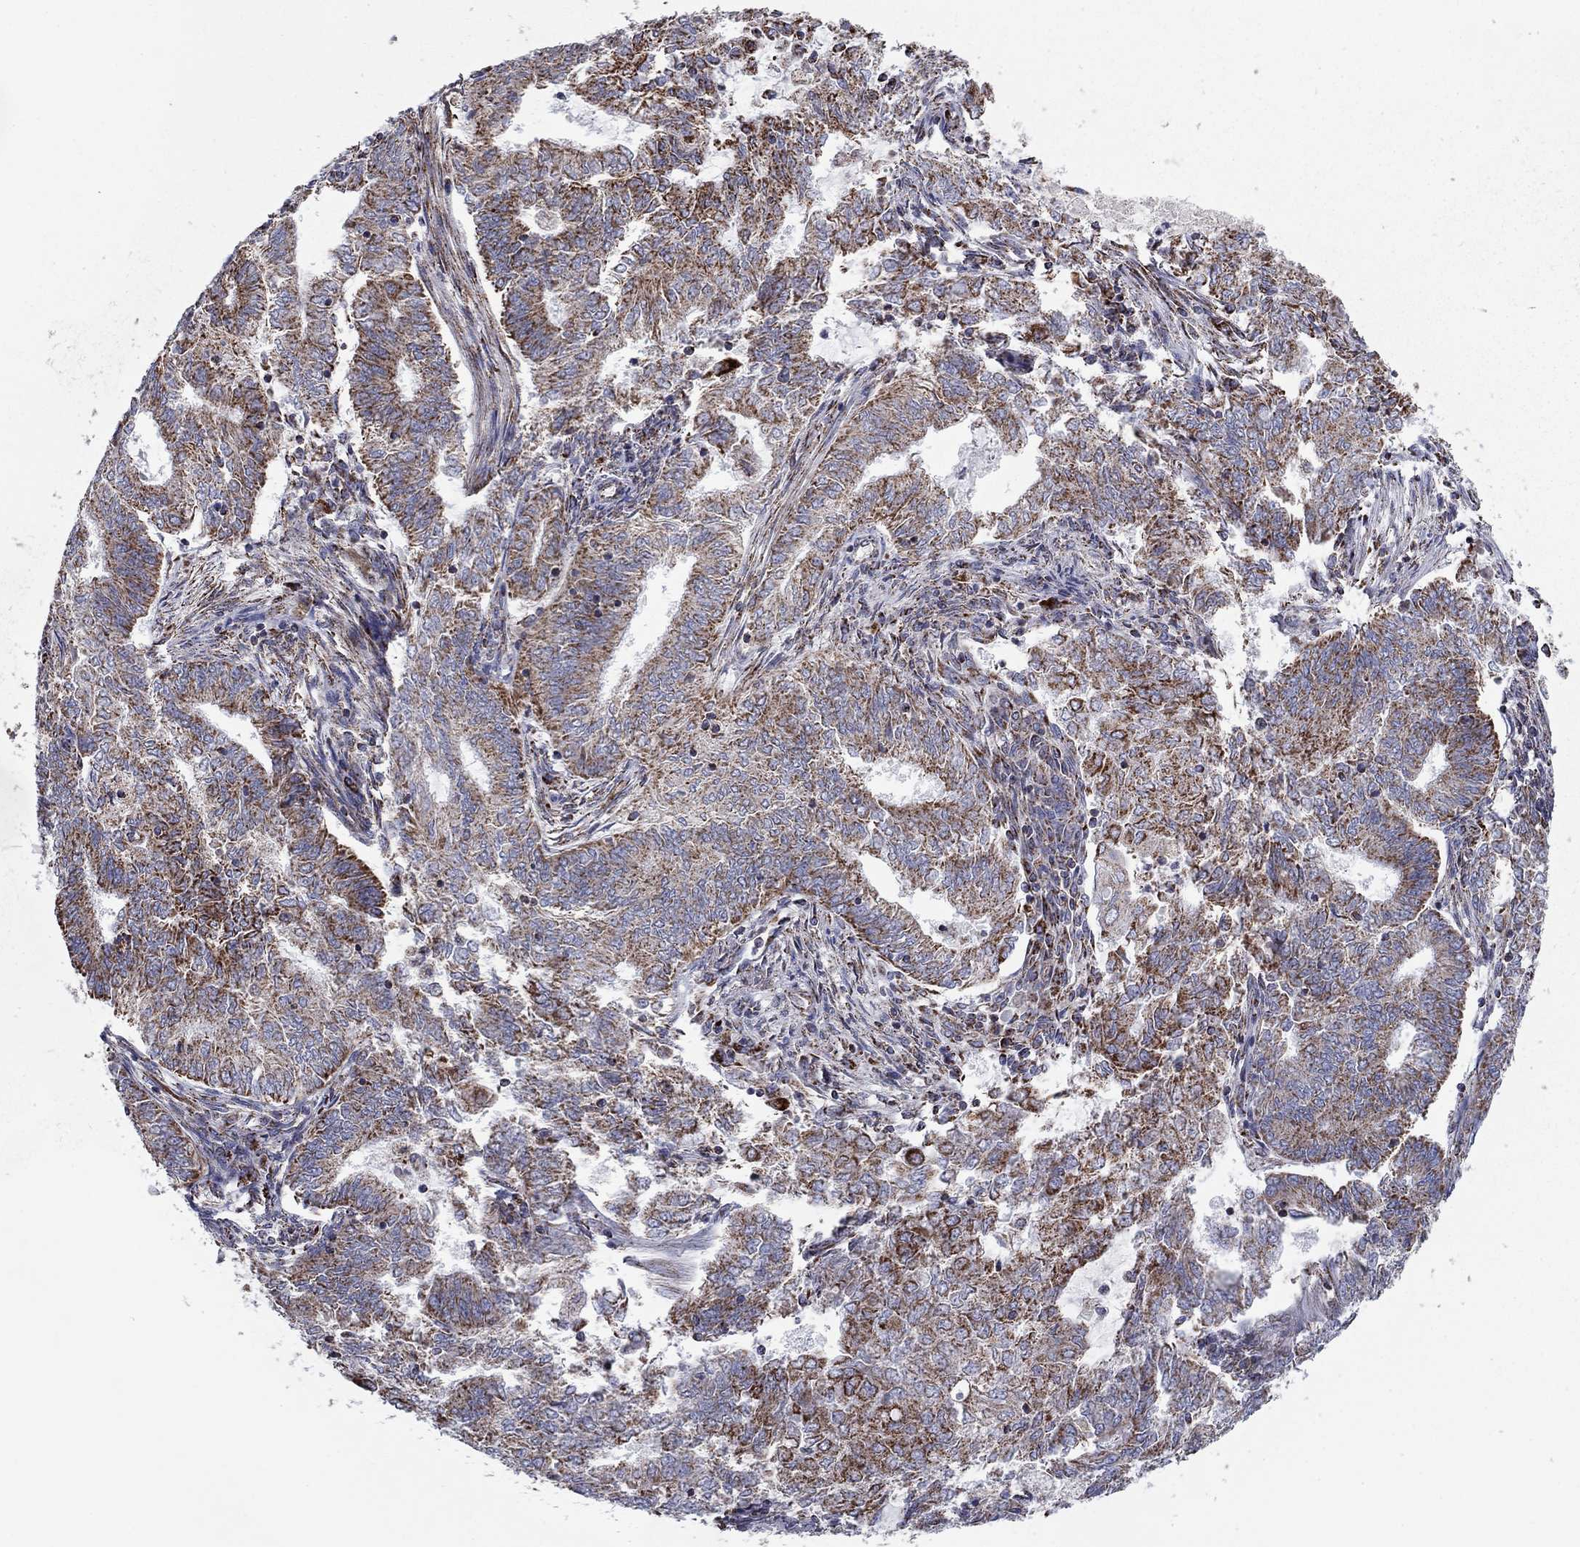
{"staining": {"intensity": "moderate", "quantity": "25%-75%", "location": "cytoplasmic/membranous"}, "tissue": "endometrial cancer", "cell_type": "Tumor cells", "image_type": "cancer", "snomed": [{"axis": "morphology", "description": "Adenocarcinoma, NOS"}, {"axis": "topography", "description": "Endometrium"}], "caption": "Immunohistochemical staining of endometrial cancer (adenocarcinoma) displays moderate cytoplasmic/membranous protein expression in approximately 25%-75% of tumor cells. Ihc stains the protein of interest in brown and the nuclei are stained blue.", "gene": "NDUFV1", "patient": {"sex": "female", "age": 62}}